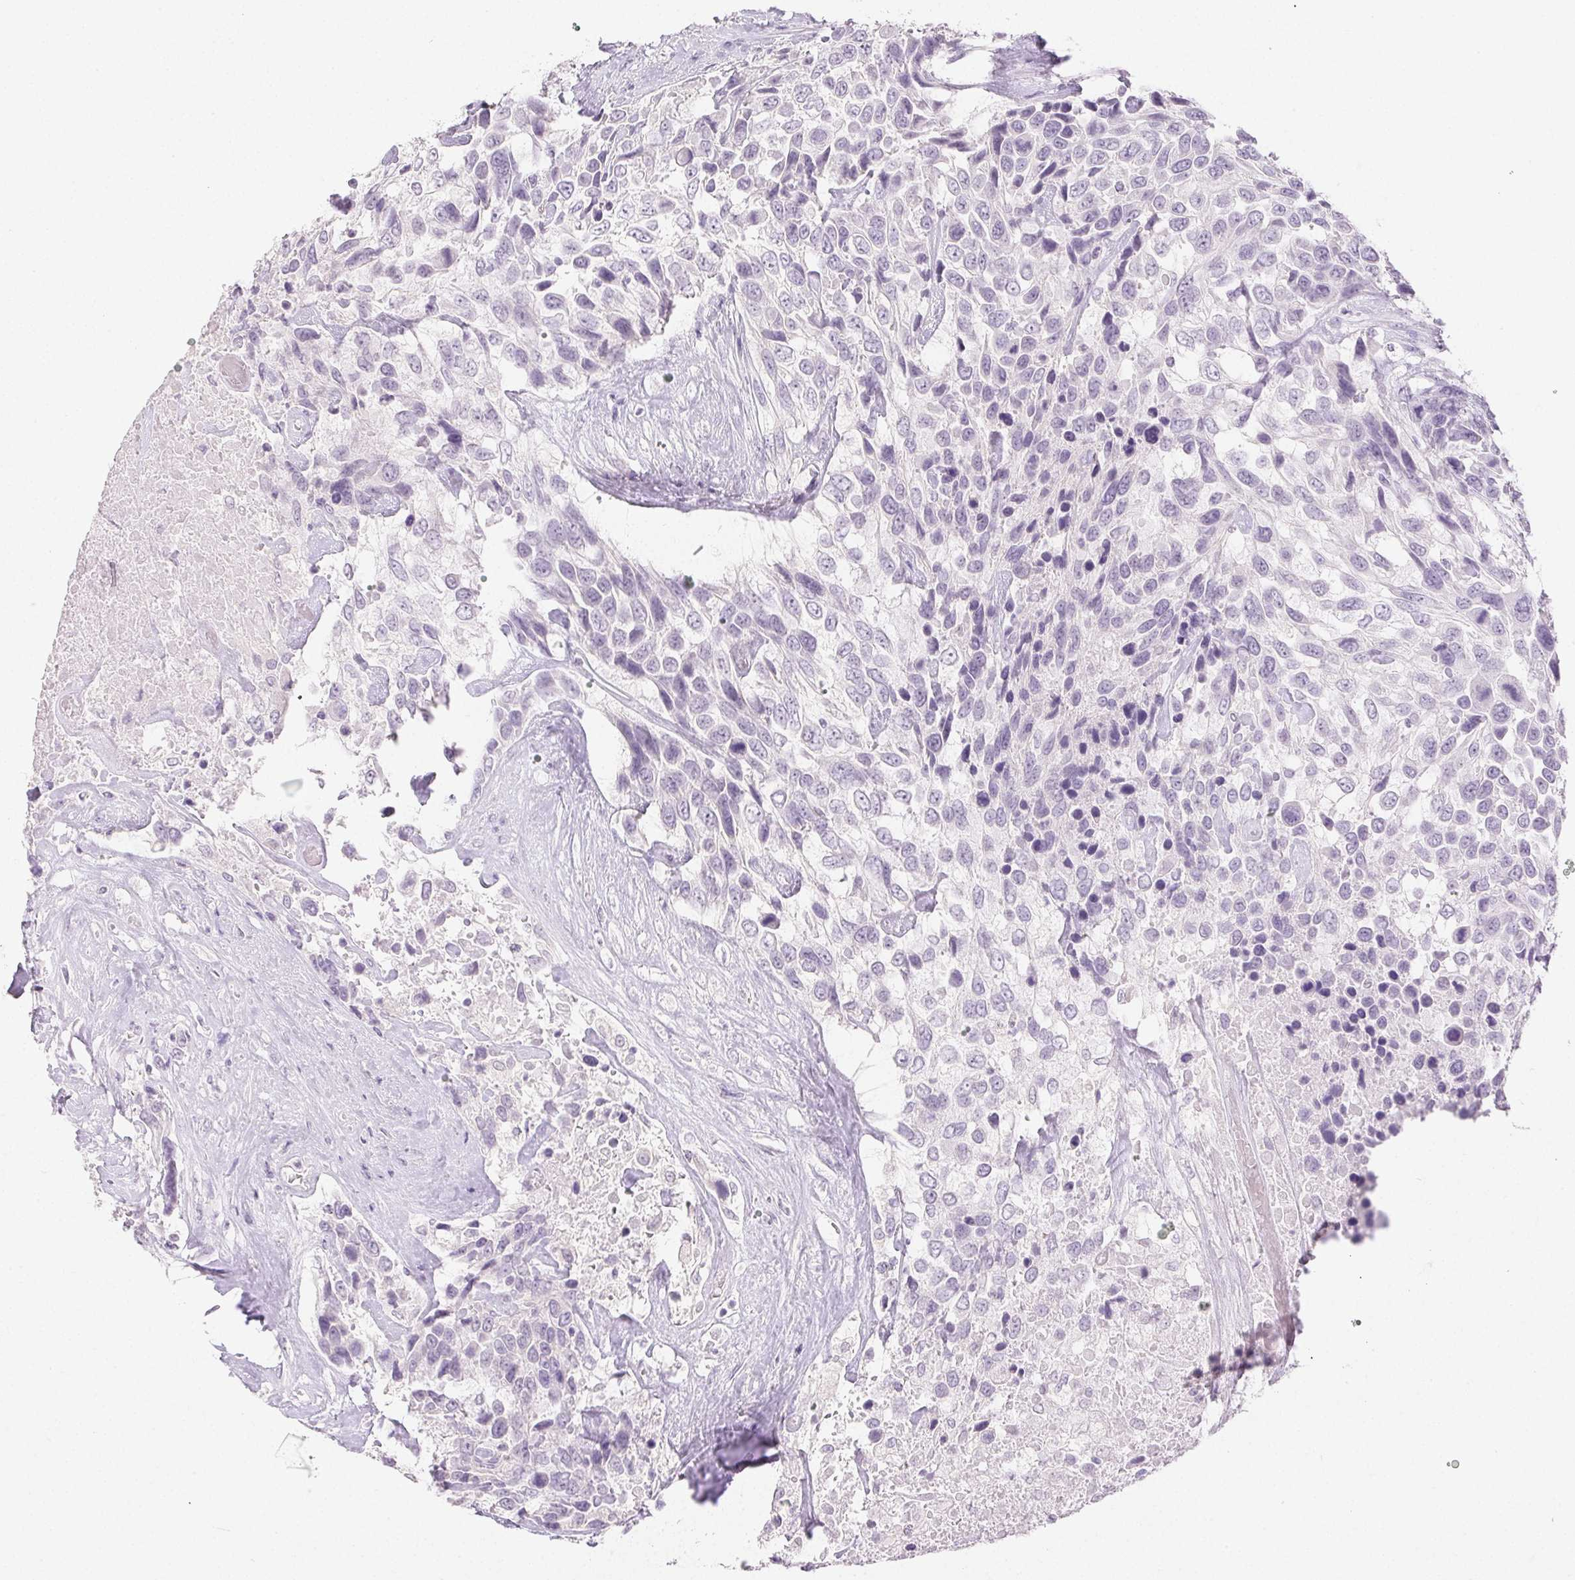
{"staining": {"intensity": "negative", "quantity": "none", "location": "none"}, "tissue": "urothelial cancer", "cell_type": "Tumor cells", "image_type": "cancer", "snomed": [{"axis": "morphology", "description": "Urothelial carcinoma, High grade"}, {"axis": "topography", "description": "Urinary bladder"}], "caption": "Protein analysis of high-grade urothelial carcinoma exhibits no significant positivity in tumor cells. The staining is performed using DAB (3,3'-diaminobenzidine) brown chromogen with nuclei counter-stained in using hematoxylin.", "gene": "PI3", "patient": {"sex": "female", "age": 70}}